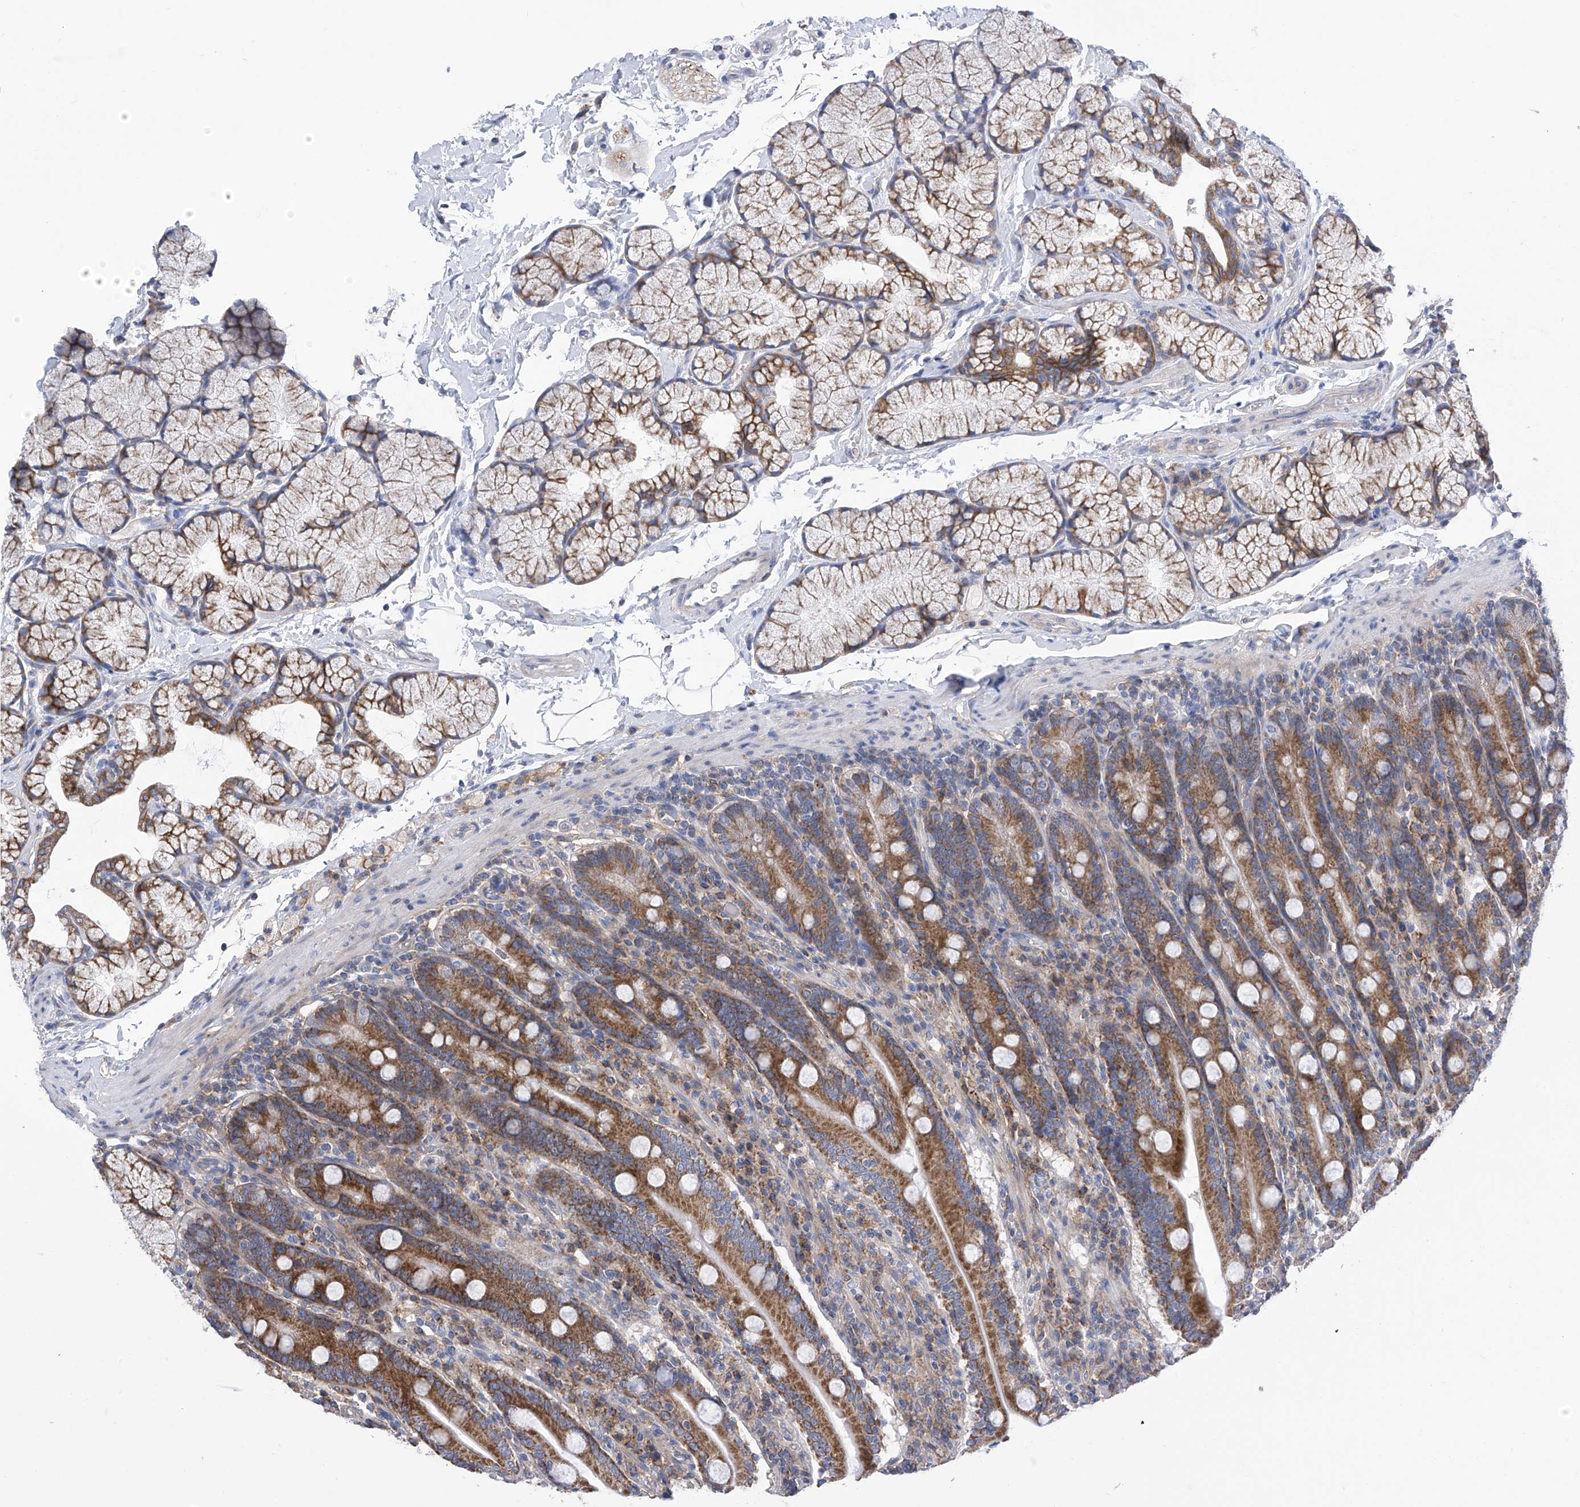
{"staining": {"intensity": "strong", "quantity": ">75%", "location": "cytoplasmic/membranous"}, "tissue": "duodenum", "cell_type": "Glandular cells", "image_type": "normal", "snomed": [{"axis": "morphology", "description": "Normal tissue, NOS"}, {"axis": "topography", "description": "Duodenum"}], "caption": "Immunohistochemistry of benign human duodenum exhibits high levels of strong cytoplasmic/membranous positivity in about >75% of glandular cells.", "gene": "P2RX7", "patient": {"sex": "male", "age": 35}}